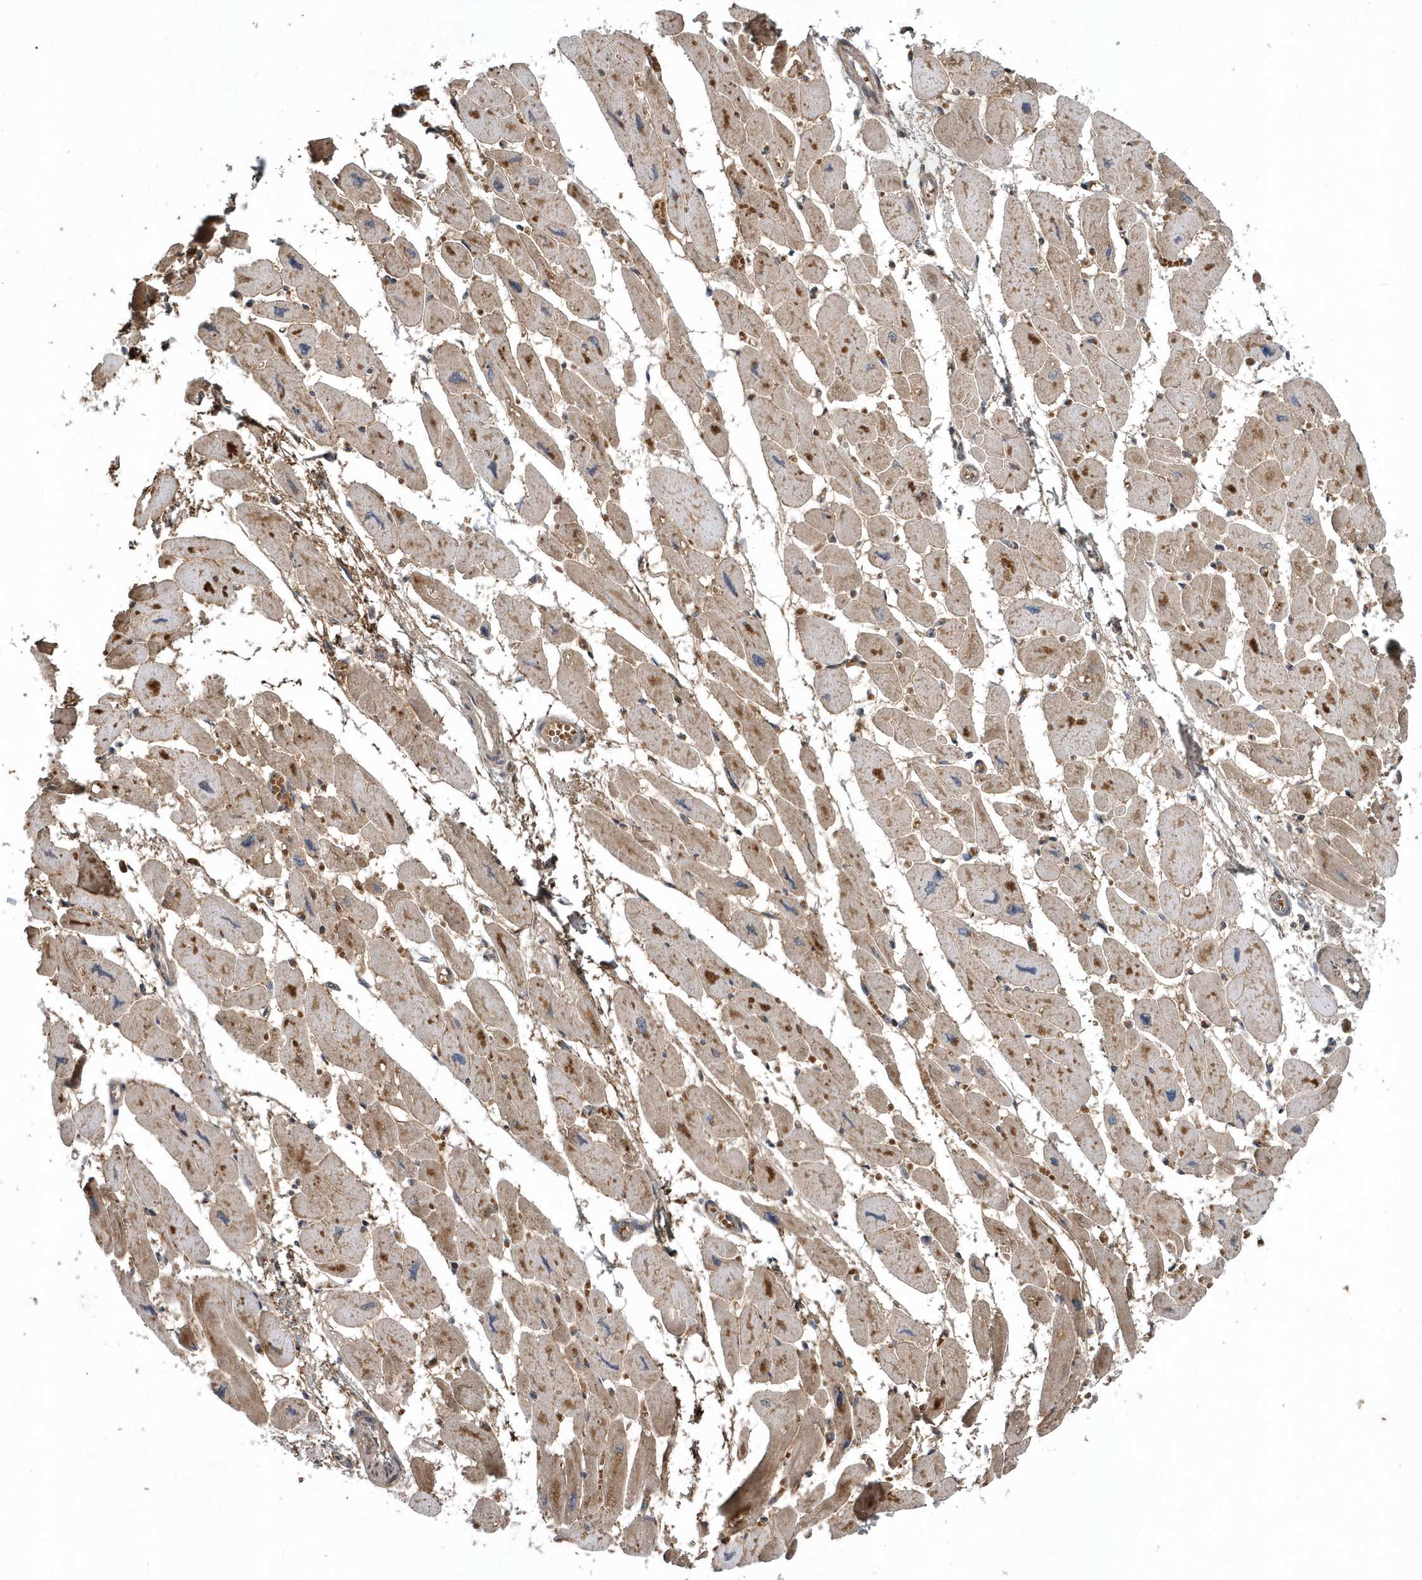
{"staining": {"intensity": "moderate", "quantity": ">75%", "location": "cytoplasmic/membranous"}, "tissue": "heart muscle", "cell_type": "Cardiomyocytes", "image_type": "normal", "snomed": [{"axis": "morphology", "description": "Normal tissue, NOS"}, {"axis": "topography", "description": "Heart"}], "caption": "Unremarkable heart muscle was stained to show a protein in brown. There is medium levels of moderate cytoplasmic/membranous staining in about >75% of cardiomyocytes.", "gene": "HMGCS1", "patient": {"sex": "female", "age": 54}}